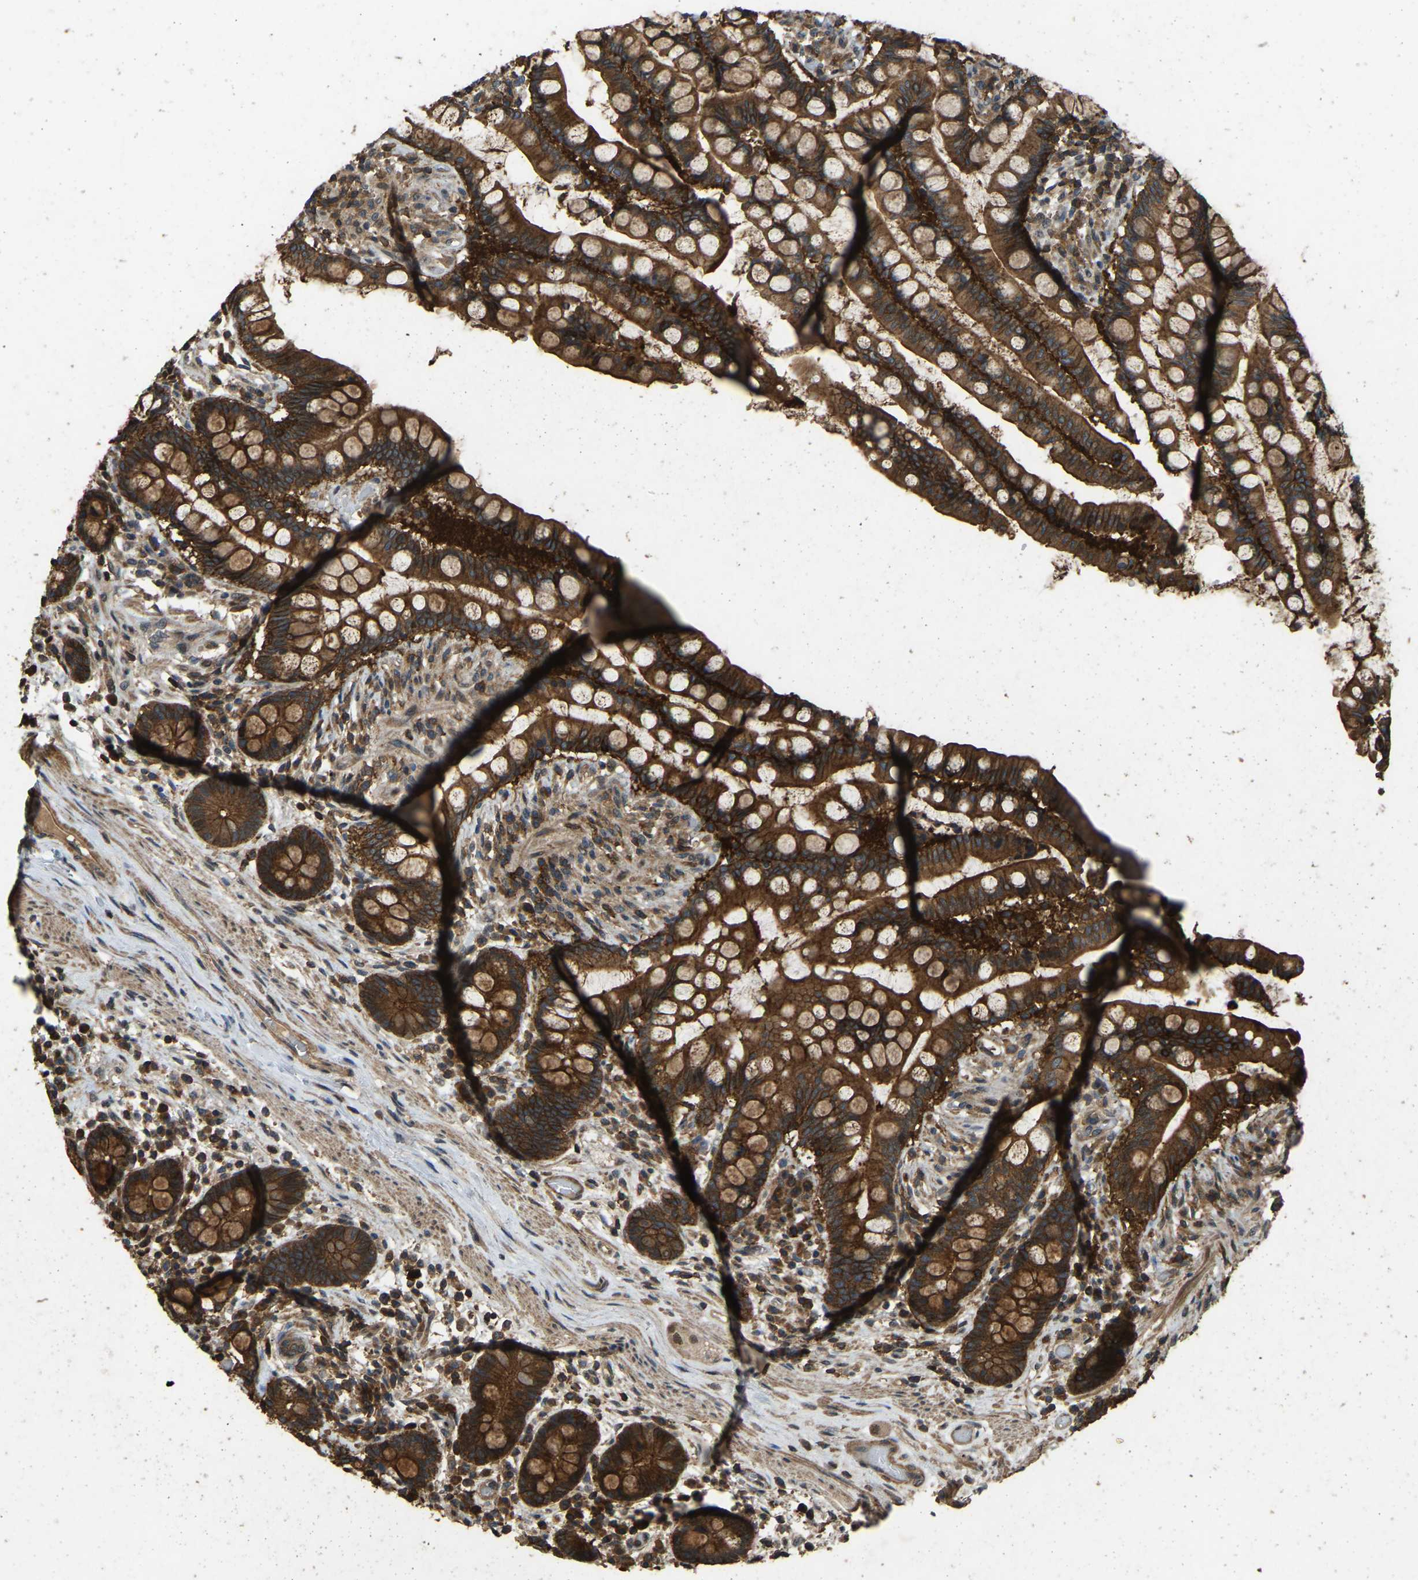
{"staining": {"intensity": "moderate", "quantity": ">75%", "location": "cytoplasmic/membranous"}, "tissue": "colon", "cell_type": "Endothelial cells", "image_type": "normal", "snomed": [{"axis": "morphology", "description": "Normal tissue, NOS"}, {"axis": "topography", "description": "Colon"}], "caption": "A medium amount of moderate cytoplasmic/membranous positivity is appreciated in approximately >75% of endothelial cells in benign colon.", "gene": "ATP8B1", "patient": {"sex": "male", "age": 73}}